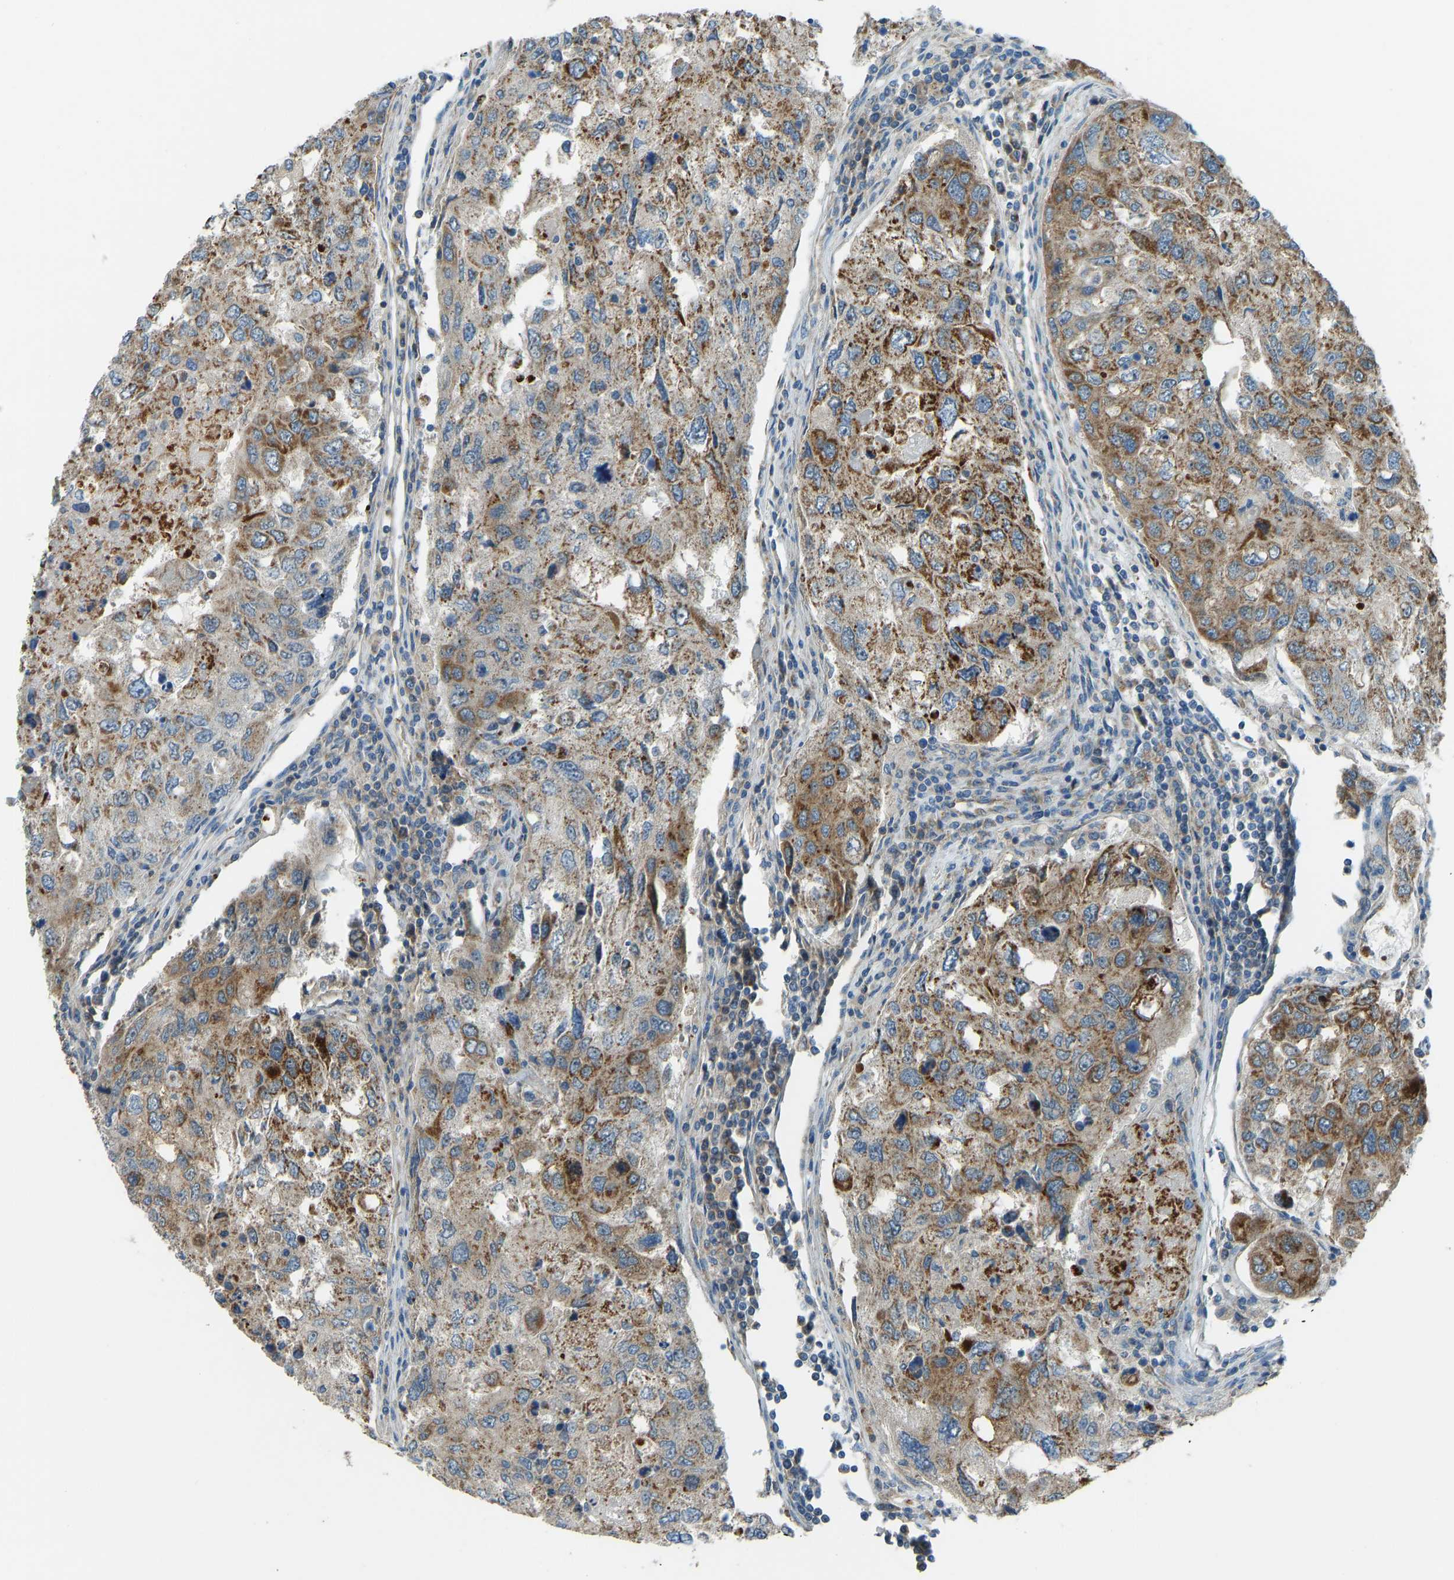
{"staining": {"intensity": "strong", "quantity": ">75%", "location": "cytoplasmic/membranous"}, "tissue": "urothelial cancer", "cell_type": "Tumor cells", "image_type": "cancer", "snomed": [{"axis": "morphology", "description": "Urothelial carcinoma, High grade"}, {"axis": "topography", "description": "Lymph node"}, {"axis": "topography", "description": "Urinary bladder"}], "caption": "The histopathology image exhibits staining of urothelial carcinoma (high-grade), revealing strong cytoplasmic/membranous protein positivity (brown color) within tumor cells.", "gene": "STAU2", "patient": {"sex": "male", "age": 51}}